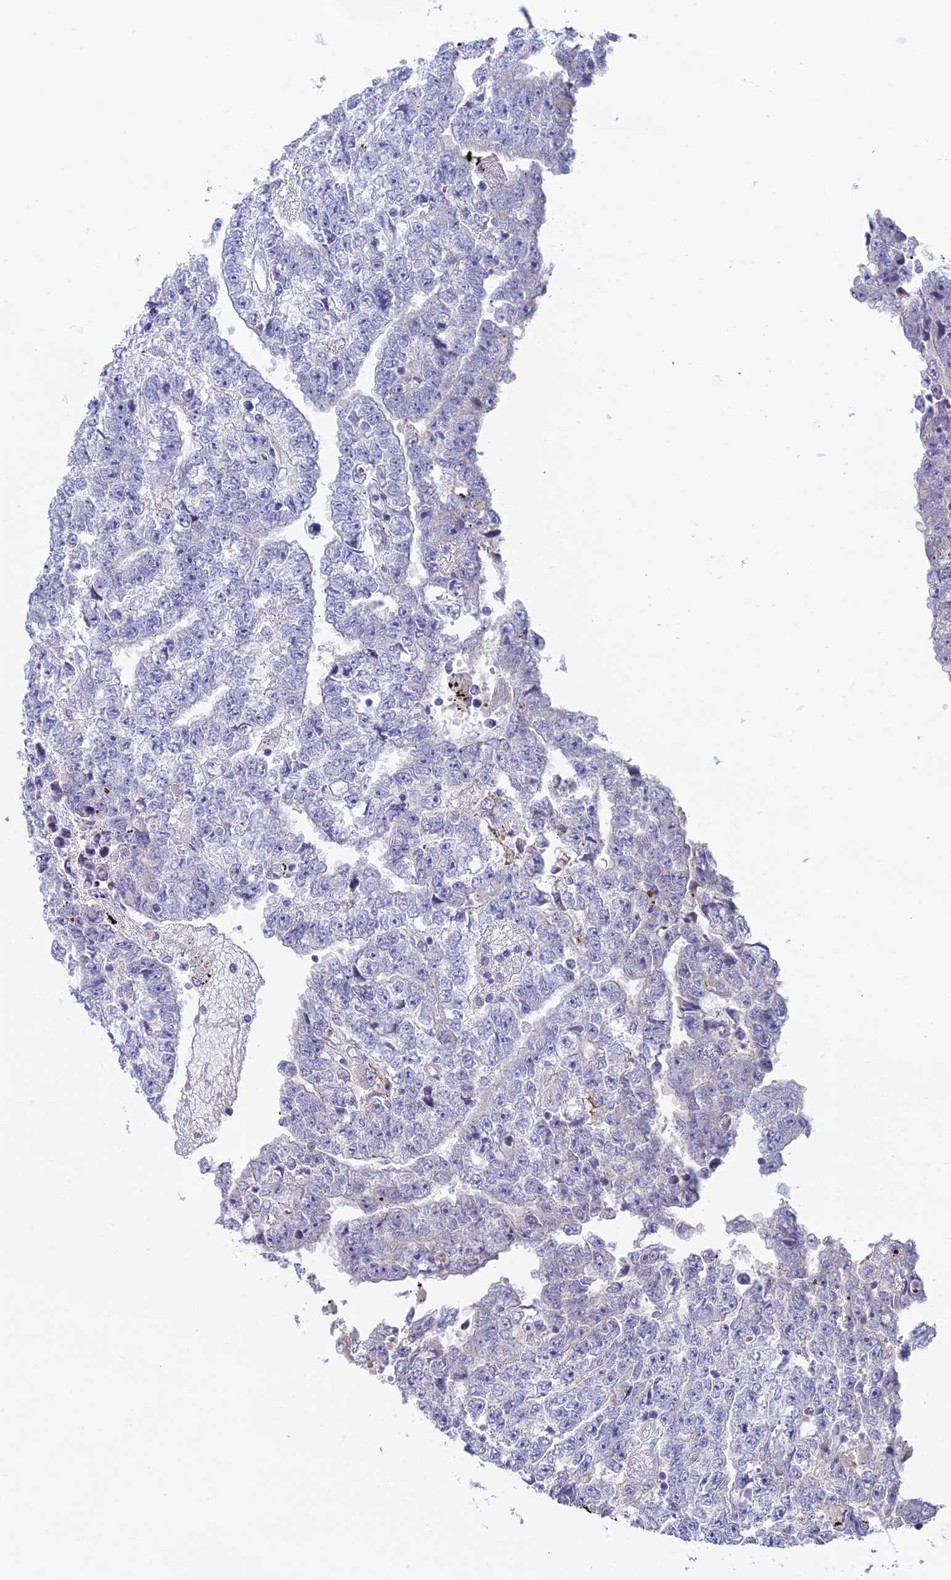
{"staining": {"intensity": "negative", "quantity": "none", "location": "none"}, "tissue": "testis cancer", "cell_type": "Tumor cells", "image_type": "cancer", "snomed": [{"axis": "morphology", "description": "Carcinoma, Embryonal, NOS"}, {"axis": "topography", "description": "Testis"}], "caption": "High magnification brightfield microscopy of embryonal carcinoma (testis) stained with DAB (brown) and counterstained with hematoxylin (blue): tumor cells show no significant positivity. The staining is performed using DAB (3,3'-diaminobenzidine) brown chromogen with nuclei counter-stained in using hematoxylin.", "gene": "REXO5", "patient": {"sex": "male", "age": 25}}